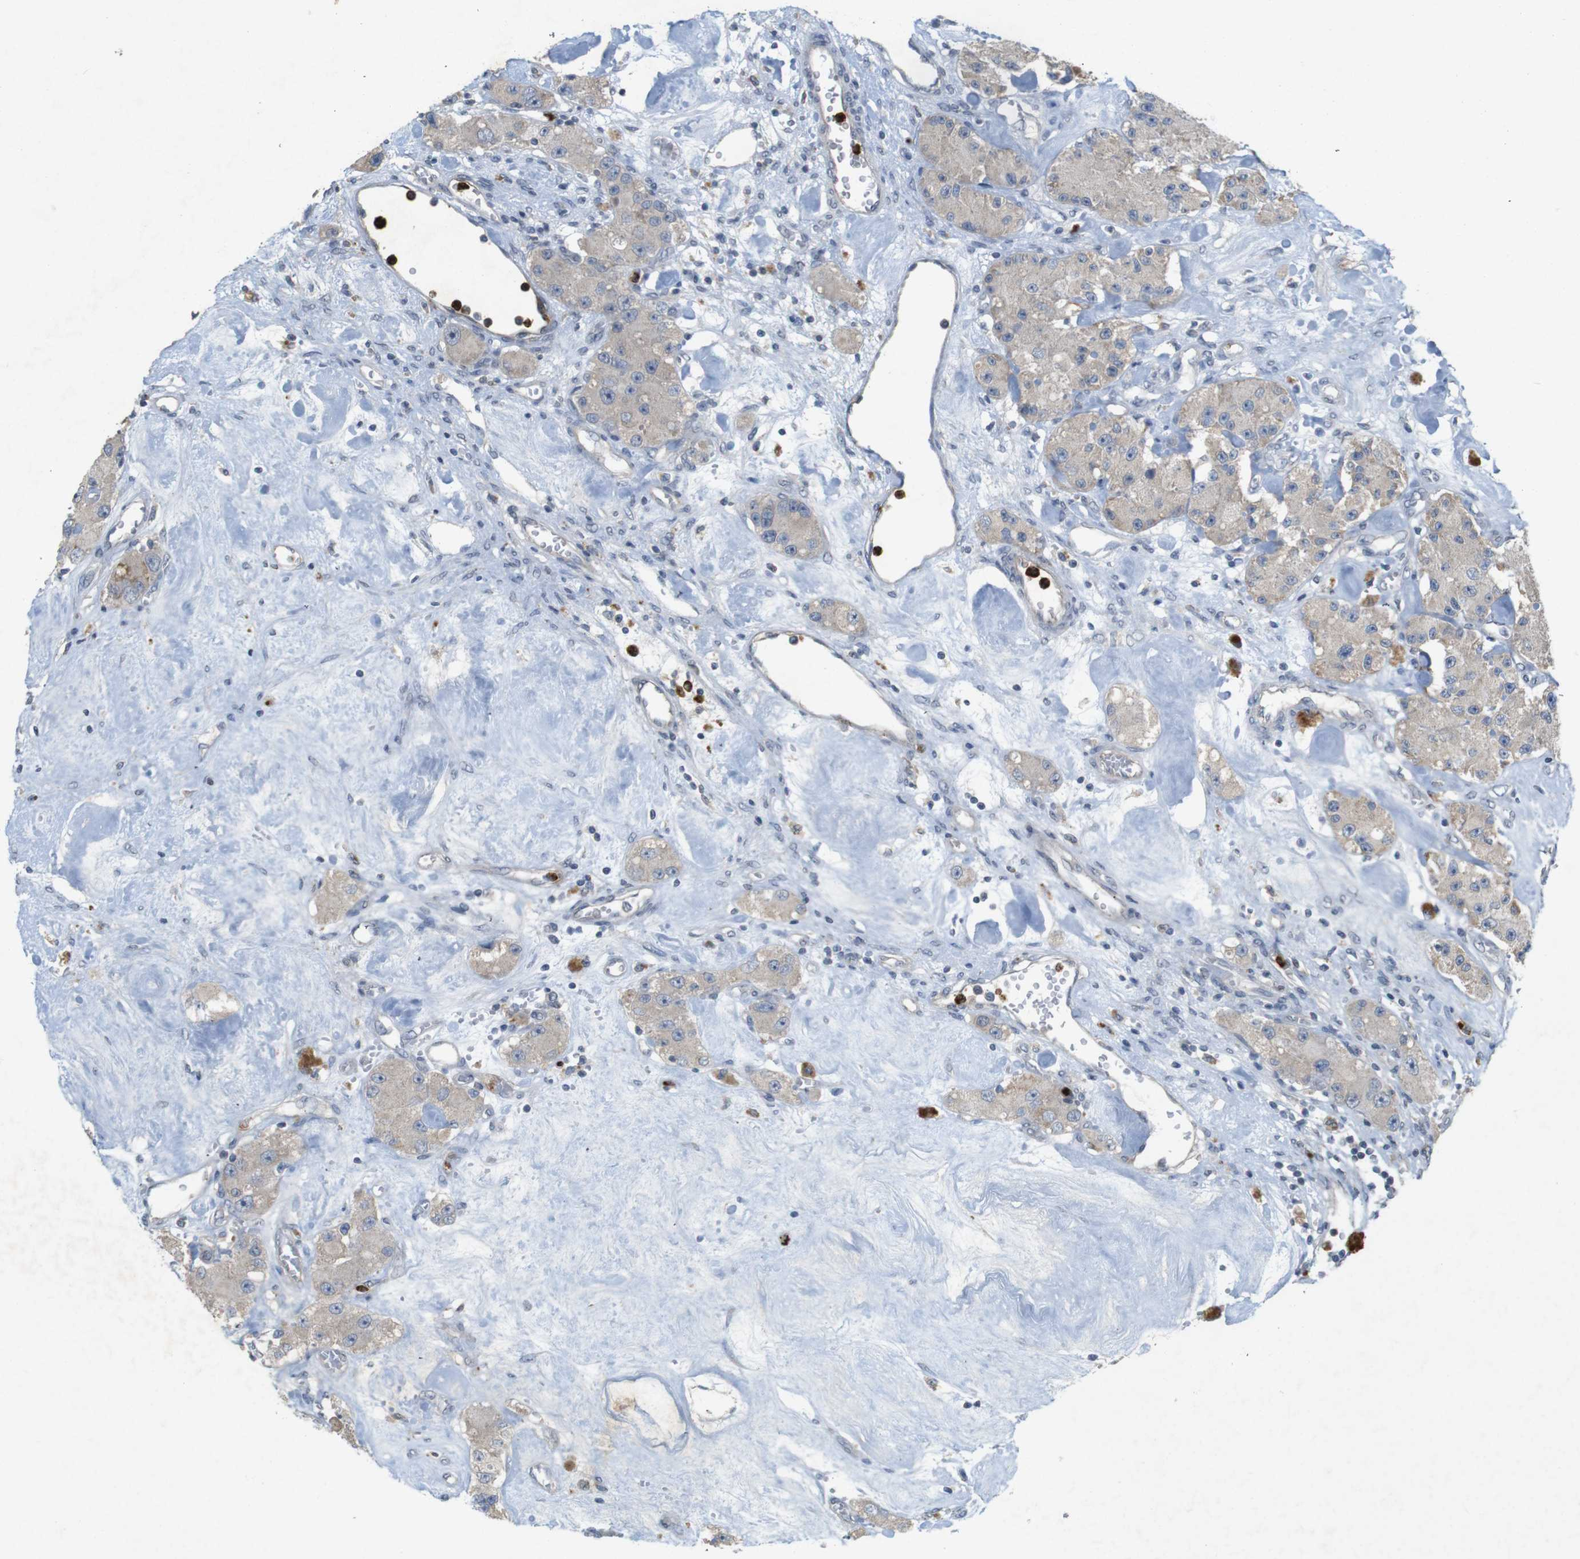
{"staining": {"intensity": "weak", "quantity": ">75%", "location": "cytoplasmic/membranous"}, "tissue": "carcinoid", "cell_type": "Tumor cells", "image_type": "cancer", "snomed": [{"axis": "morphology", "description": "Carcinoid, malignant, NOS"}, {"axis": "topography", "description": "Pancreas"}], "caption": "The histopathology image demonstrates a brown stain indicating the presence of a protein in the cytoplasmic/membranous of tumor cells in carcinoid.", "gene": "TSPAN14", "patient": {"sex": "male", "age": 41}}